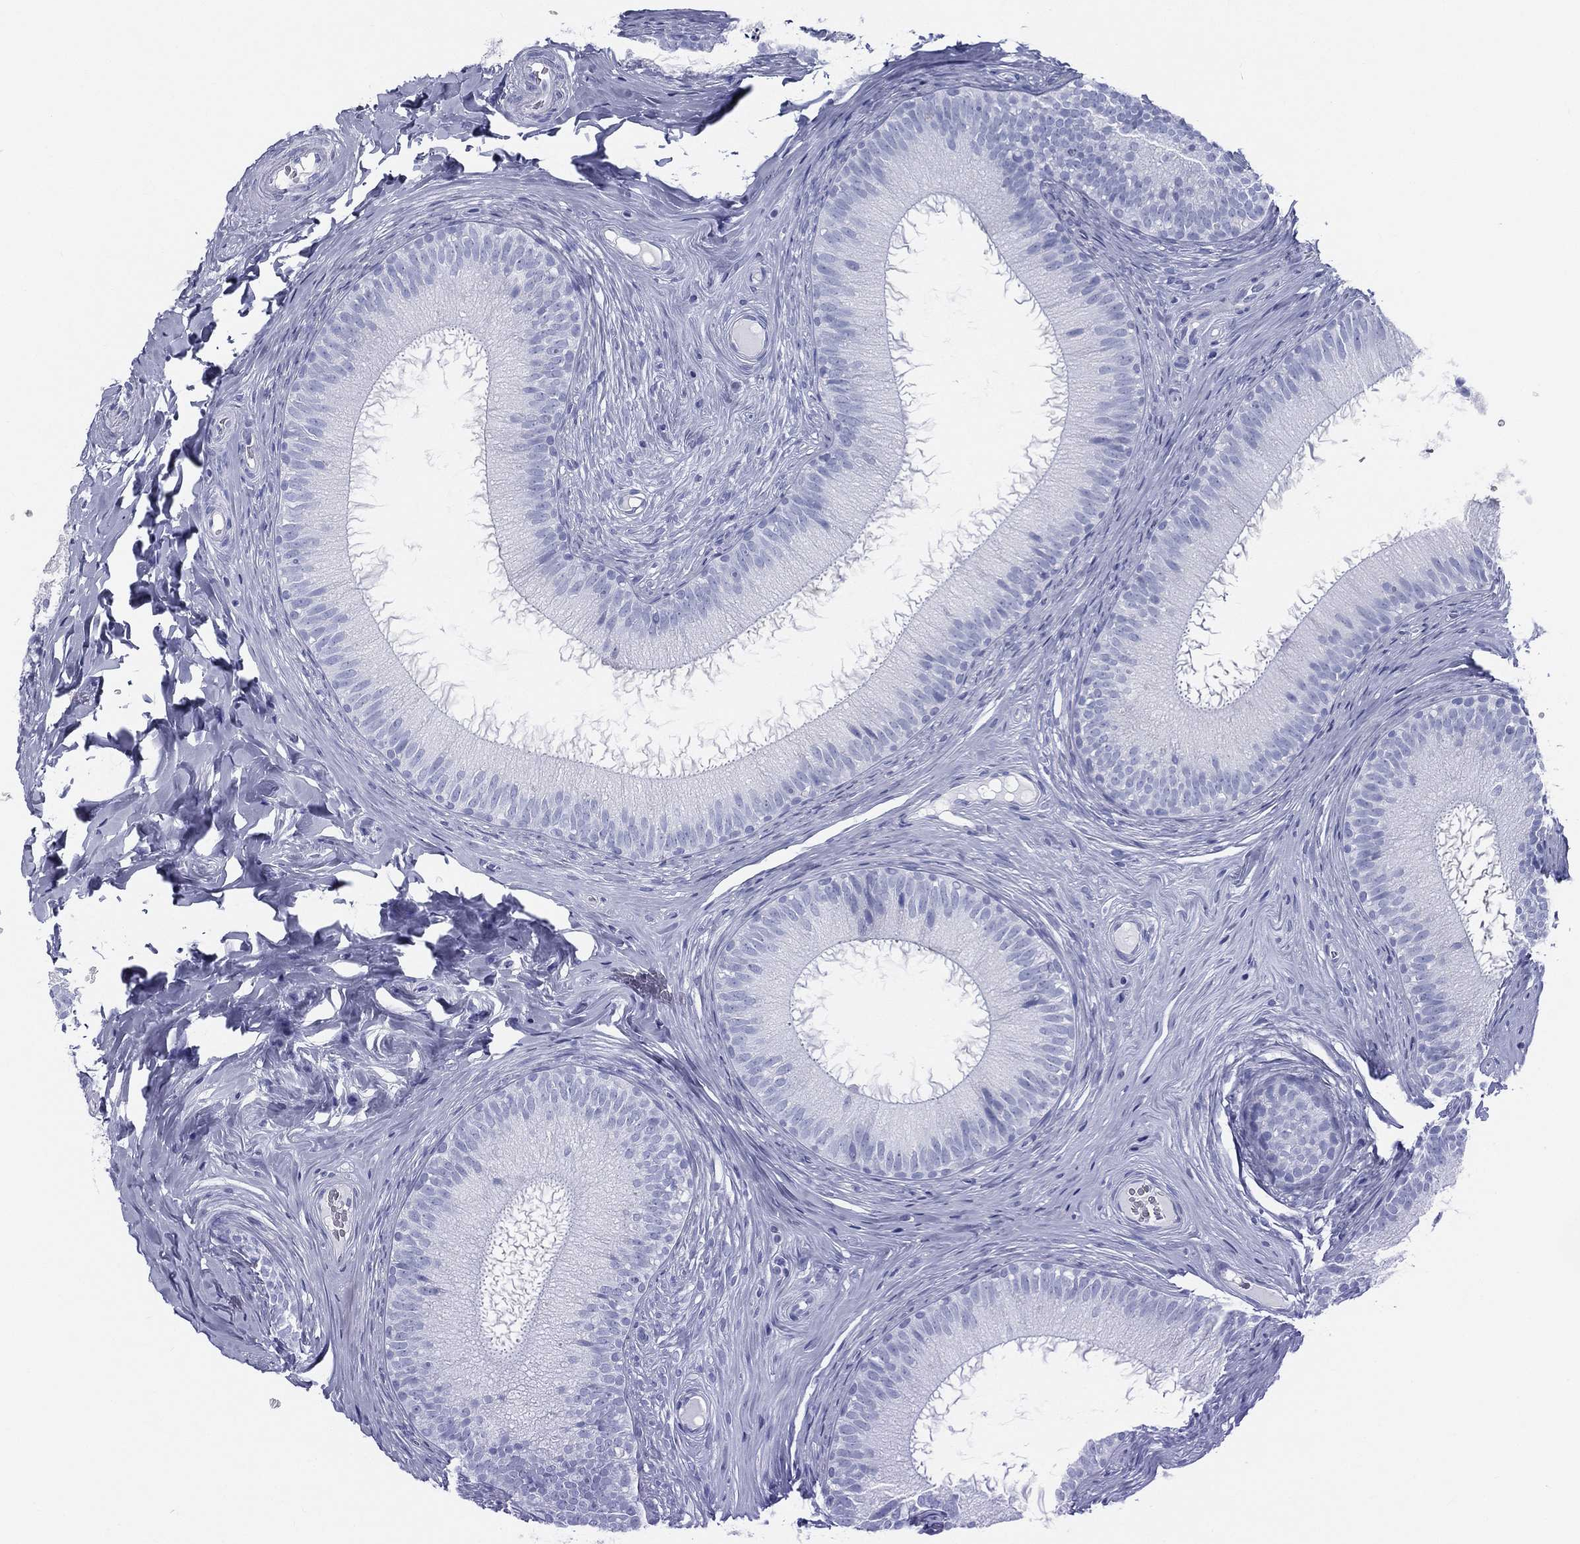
{"staining": {"intensity": "negative", "quantity": "none", "location": "none"}, "tissue": "epididymis", "cell_type": "Glandular cells", "image_type": "normal", "snomed": [{"axis": "morphology", "description": "Normal tissue, NOS"}, {"axis": "morphology", "description": "Carcinoma, Embryonal, NOS"}, {"axis": "topography", "description": "Testis"}, {"axis": "topography", "description": "Epididymis"}], "caption": "Glandular cells show no significant protein staining in normal epididymis. The staining was performed using DAB (3,3'-diaminobenzidine) to visualize the protein expression in brown, while the nuclei were stained in blue with hematoxylin (Magnification: 20x).", "gene": "RSPH4A", "patient": {"sex": "male", "age": 24}}